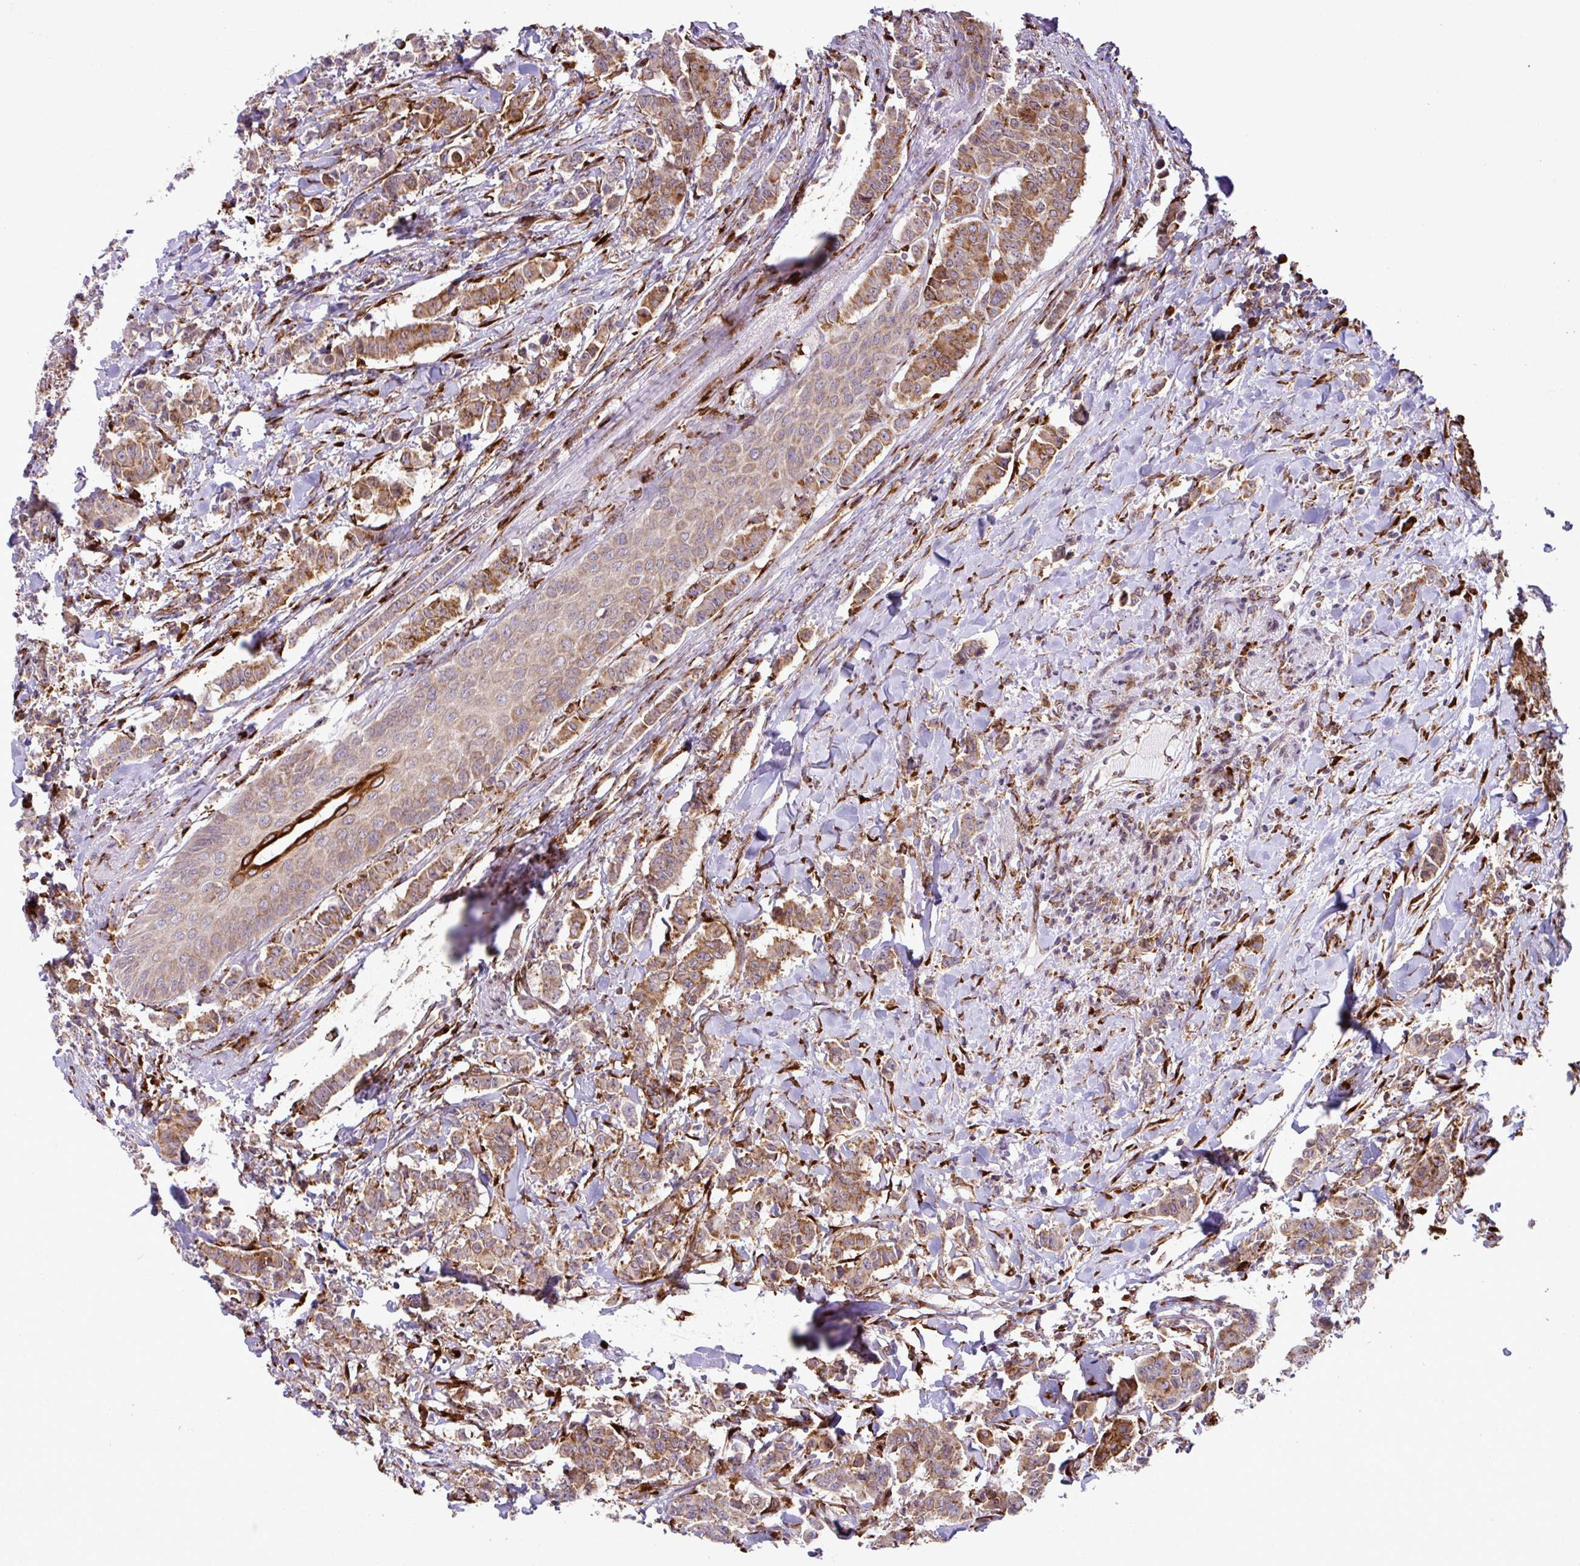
{"staining": {"intensity": "moderate", "quantity": ">75%", "location": "cytoplasmic/membranous"}, "tissue": "breast cancer", "cell_type": "Tumor cells", "image_type": "cancer", "snomed": [{"axis": "morphology", "description": "Duct carcinoma"}, {"axis": "topography", "description": "Breast"}], "caption": "High-power microscopy captured an immunohistochemistry image of breast cancer, revealing moderate cytoplasmic/membranous positivity in approximately >75% of tumor cells.", "gene": "SLC39A7", "patient": {"sex": "female", "age": 40}}